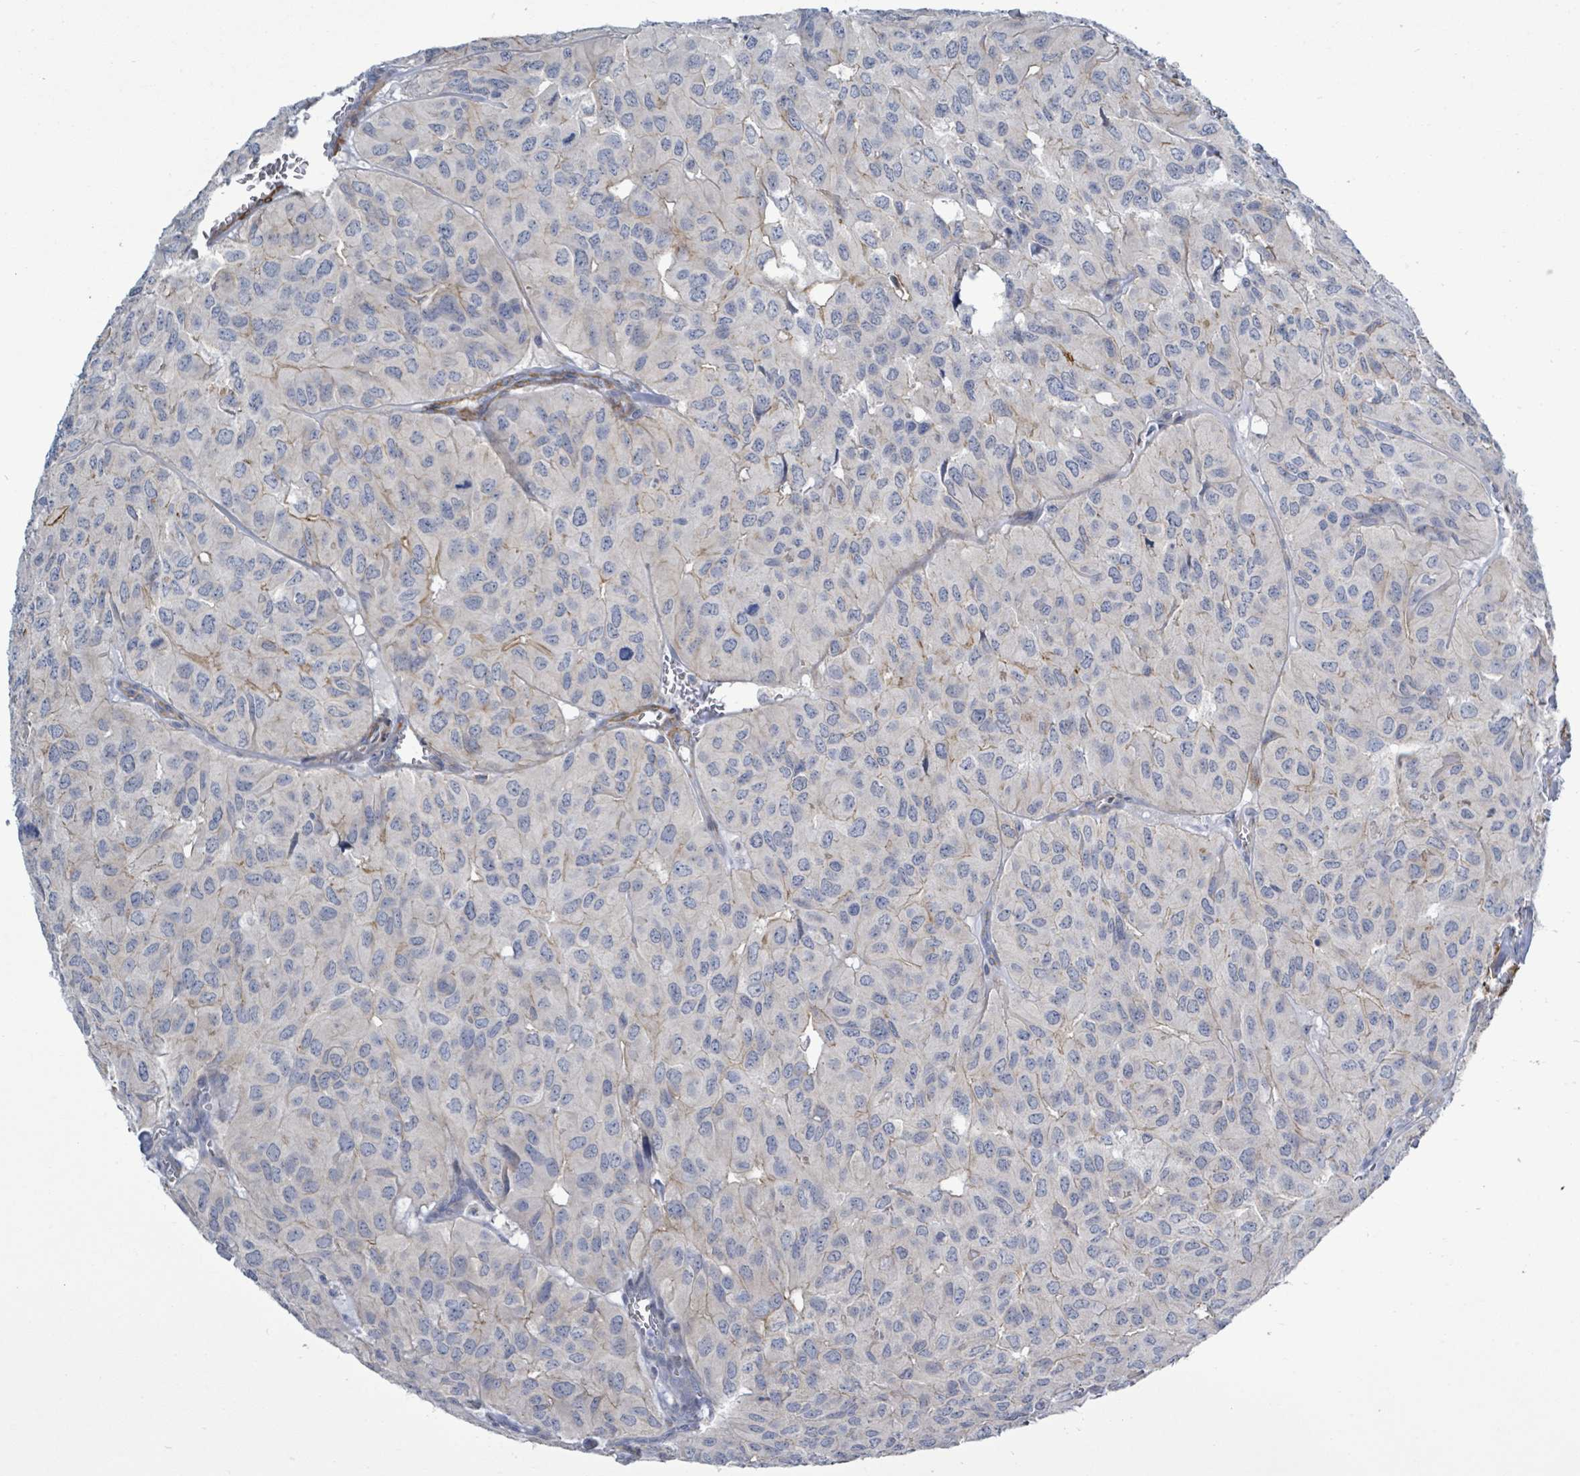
{"staining": {"intensity": "moderate", "quantity": "<25%", "location": "cytoplasmic/membranous"}, "tissue": "head and neck cancer", "cell_type": "Tumor cells", "image_type": "cancer", "snomed": [{"axis": "morphology", "description": "Adenocarcinoma, NOS"}, {"axis": "topography", "description": "Salivary gland, NOS"}, {"axis": "topography", "description": "Head-Neck"}], "caption": "Immunohistochemistry (IHC) (DAB (3,3'-diaminobenzidine)) staining of human adenocarcinoma (head and neck) displays moderate cytoplasmic/membranous protein positivity in about <25% of tumor cells. (Stains: DAB in brown, nuclei in blue, Microscopy: brightfield microscopy at high magnification).", "gene": "DMRTC1B", "patient": {"sex": "female", "age": 76}}